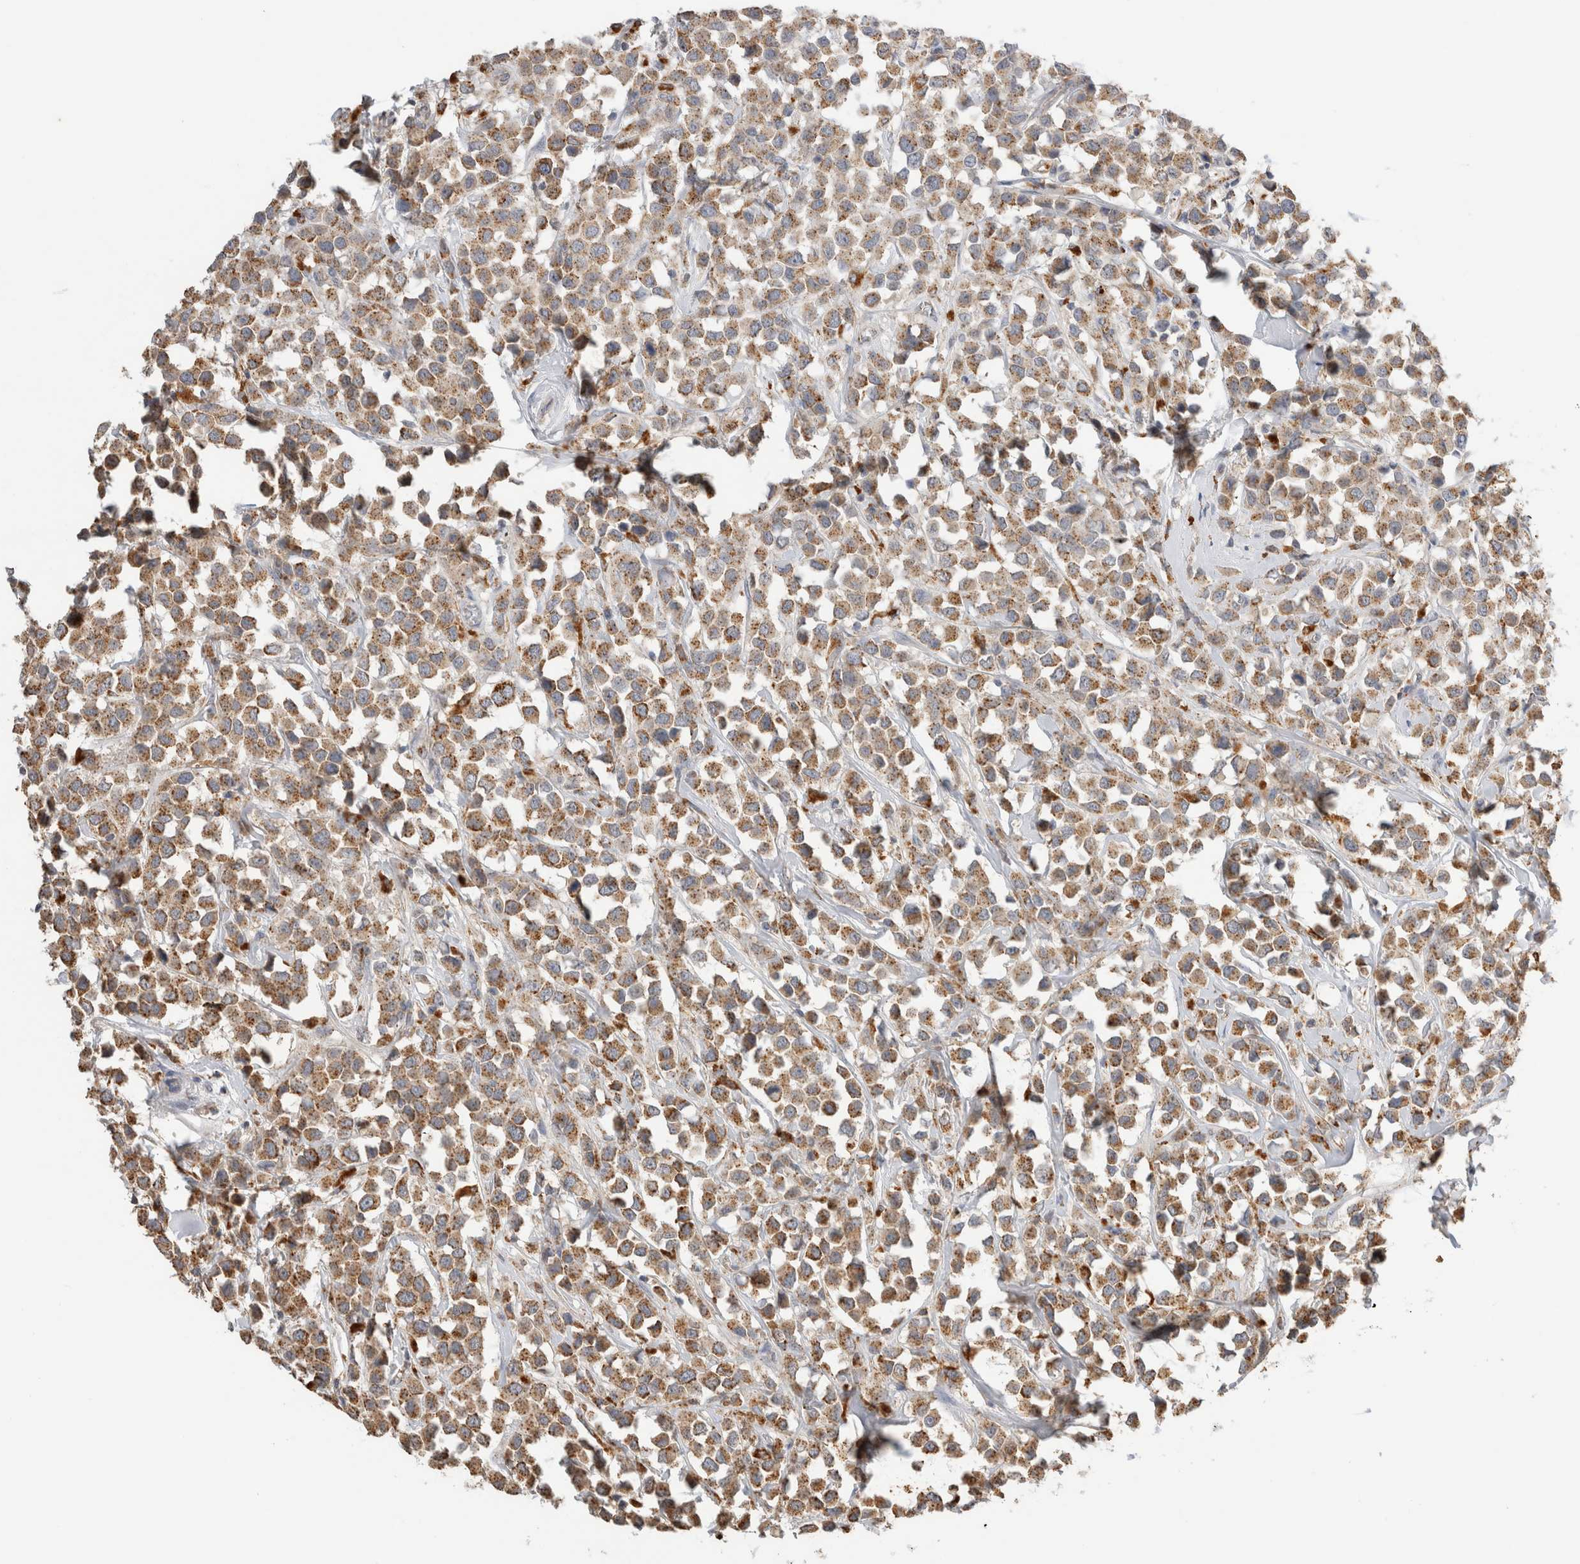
{"staining": {"intensity": "moderate", "quantity": ">75%", "location": "cytoplasmic/membranous"}, "tissue": "breast cancer", "cell_type": "Tumor cells", "image_type": "cancer", "snomed": [{"axis": "morphology", "description": "Duct carcinoma"}, {"axis": "topography", "description": "Breast"}], "caption": "The image shows staining of infiltrating ductal carcinoma (breast), revealing moderate cytoplasmic/membranous protein expression (brown color) within tumor cells. (brown staining indicates protein expression, while blue staining denotes nuclei).", "gene": "GNS", "patient": {"sex": "female", "age": 61}}